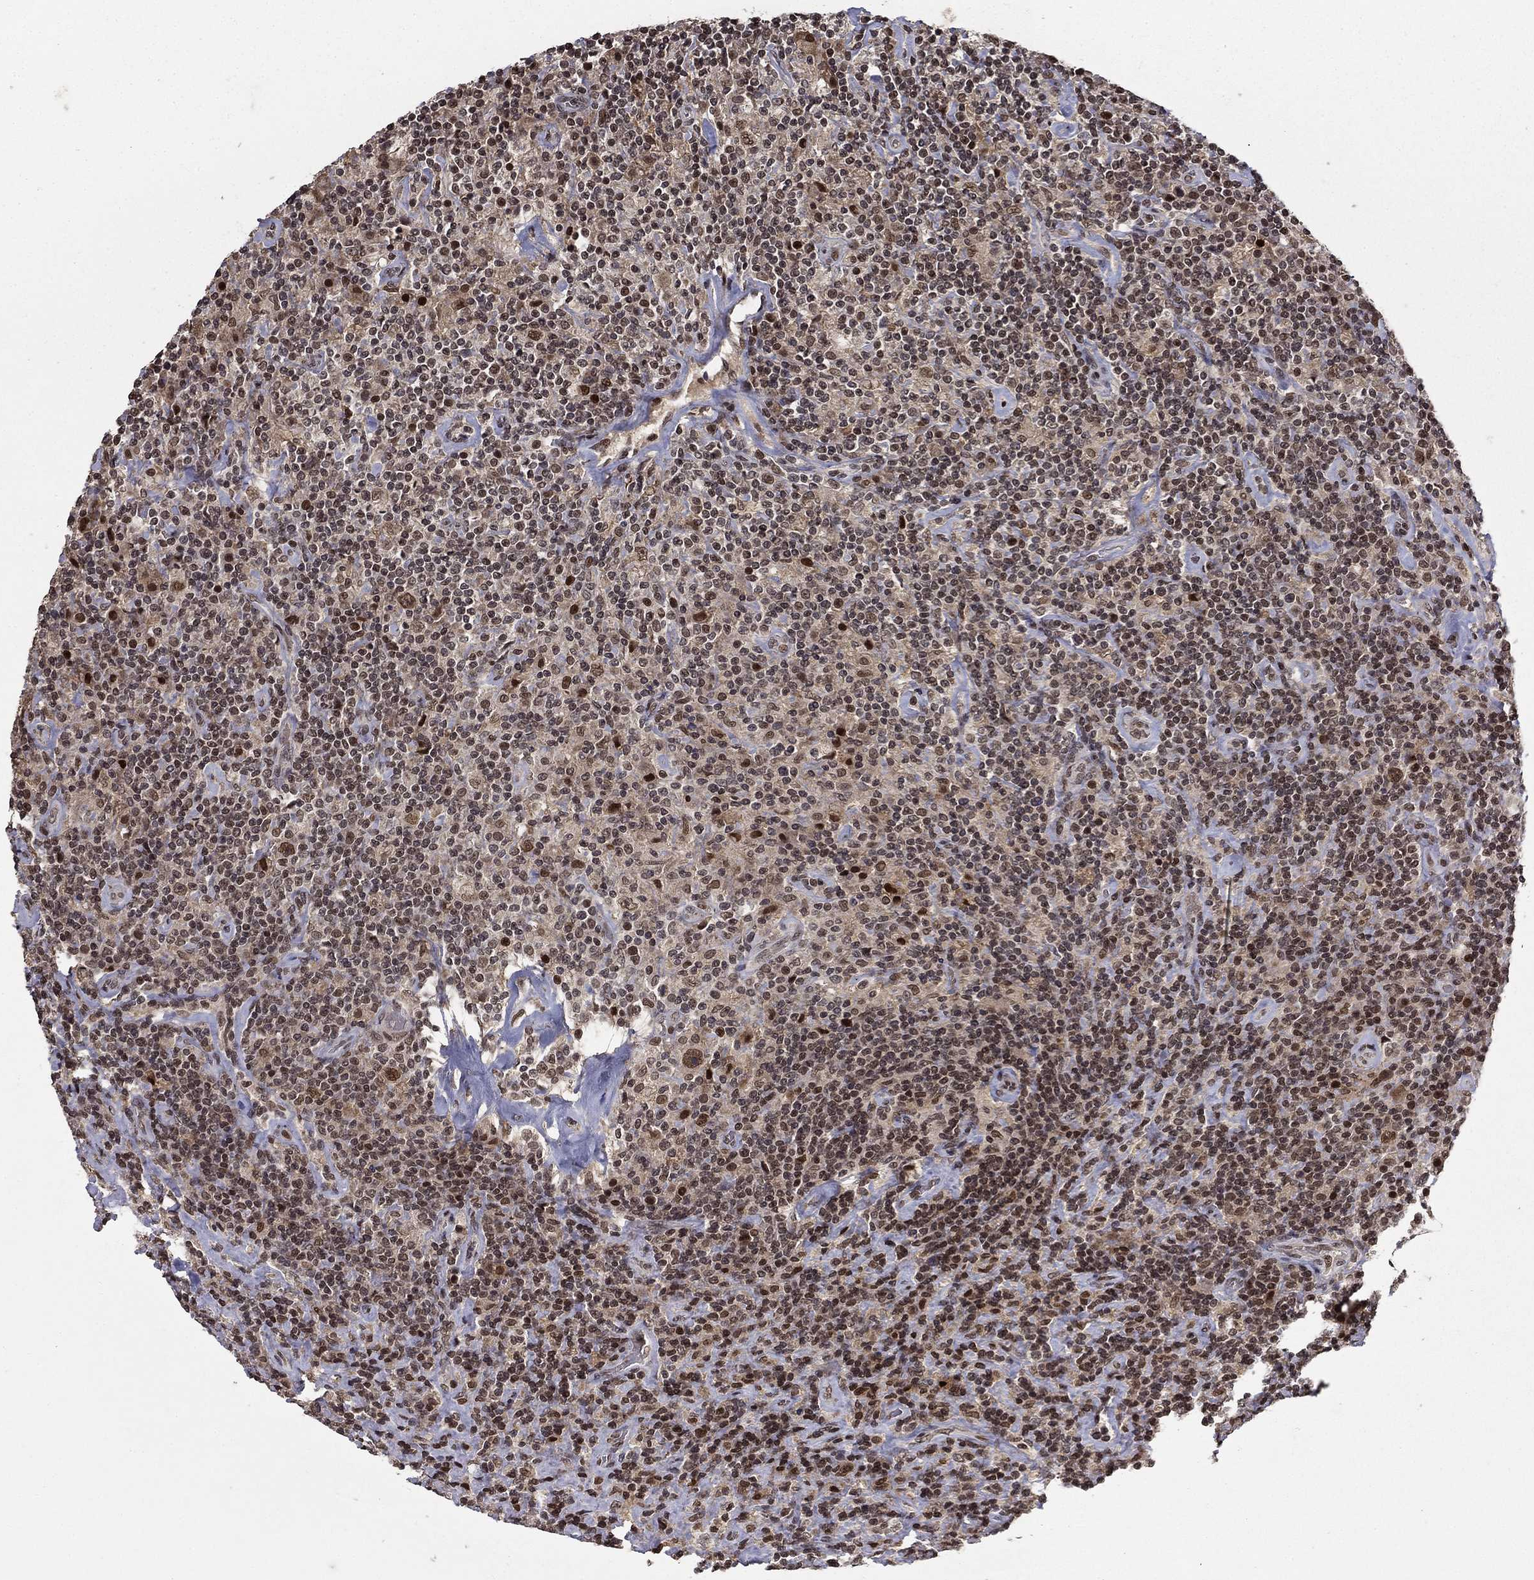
{"staining": {"intensity": "negative", "quantity": "none", "location": "none"}, "tissue": "lymphoma", "cell_type": "Tumor cells", "image_type": "cancer", "snomed": [{"axis": "morphology", "description": "Hodgkin's disease, NOS"}, {"axis": "topography", "description": "Lymph node"}], "caption": "Histopathology image shows no significant protein positivity in tumor cells of Hodgkin's disease.", "gene": "CDCA7L", "patient": {"sex": "male", "age": 70}}